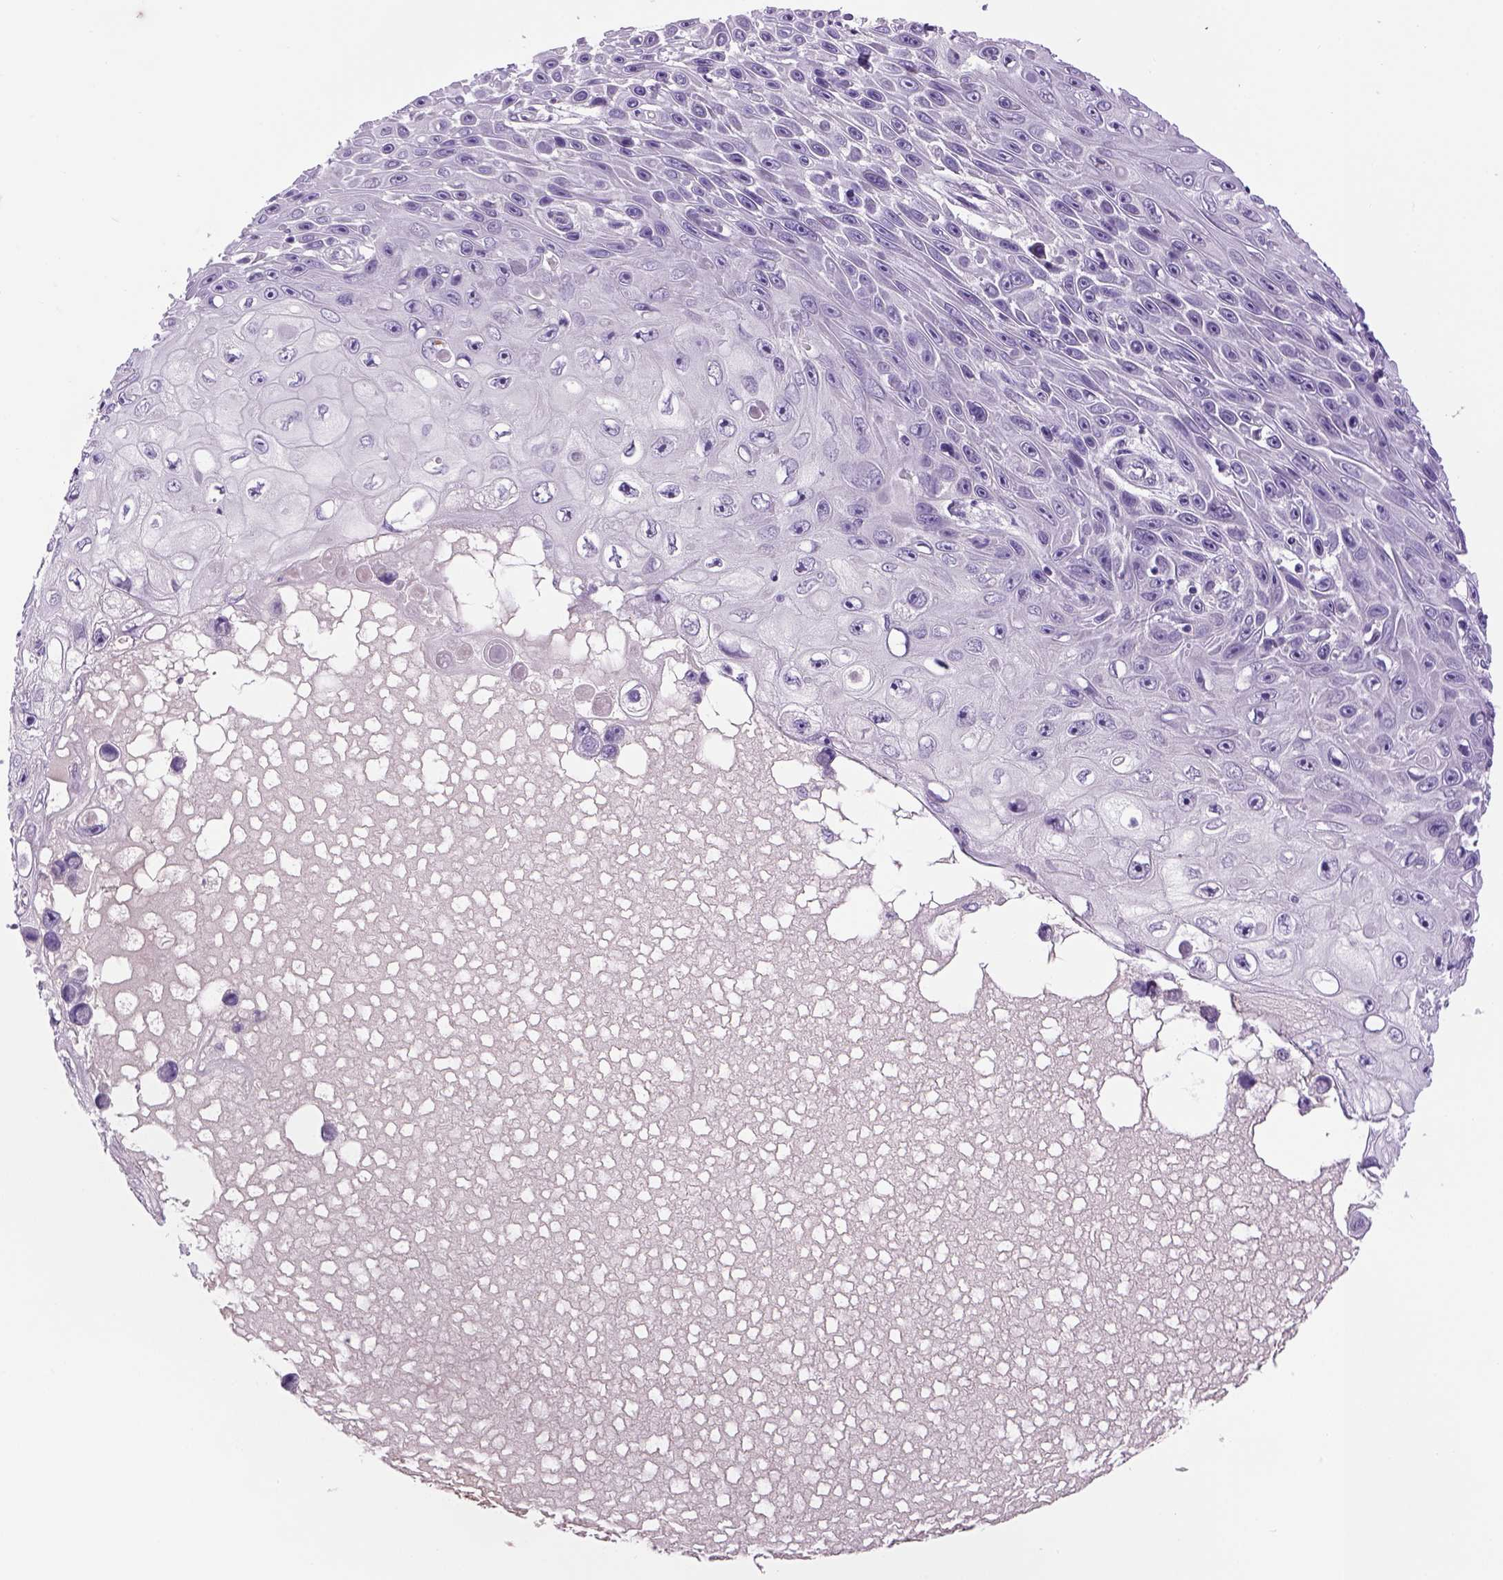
{"staining": {"intensity": "negative", "quantity": "none", "location": "none"}, "tissue": "skin cancer", "cell_type": "Tumor cells", "image_type": "cancer", "snomed": [{"axis": "morphology", "description": "Squamous cell carcinoma, NOS"}, {"axis": "topography", "description": "Skin"}], "caption": "Skin squamous cell carcinoma stained for a protein using immunohistochemistry (IHC) exhibits no expression tumor cells.", "gene": "DBH", "patient": {"sex": "male", "age": 82}}